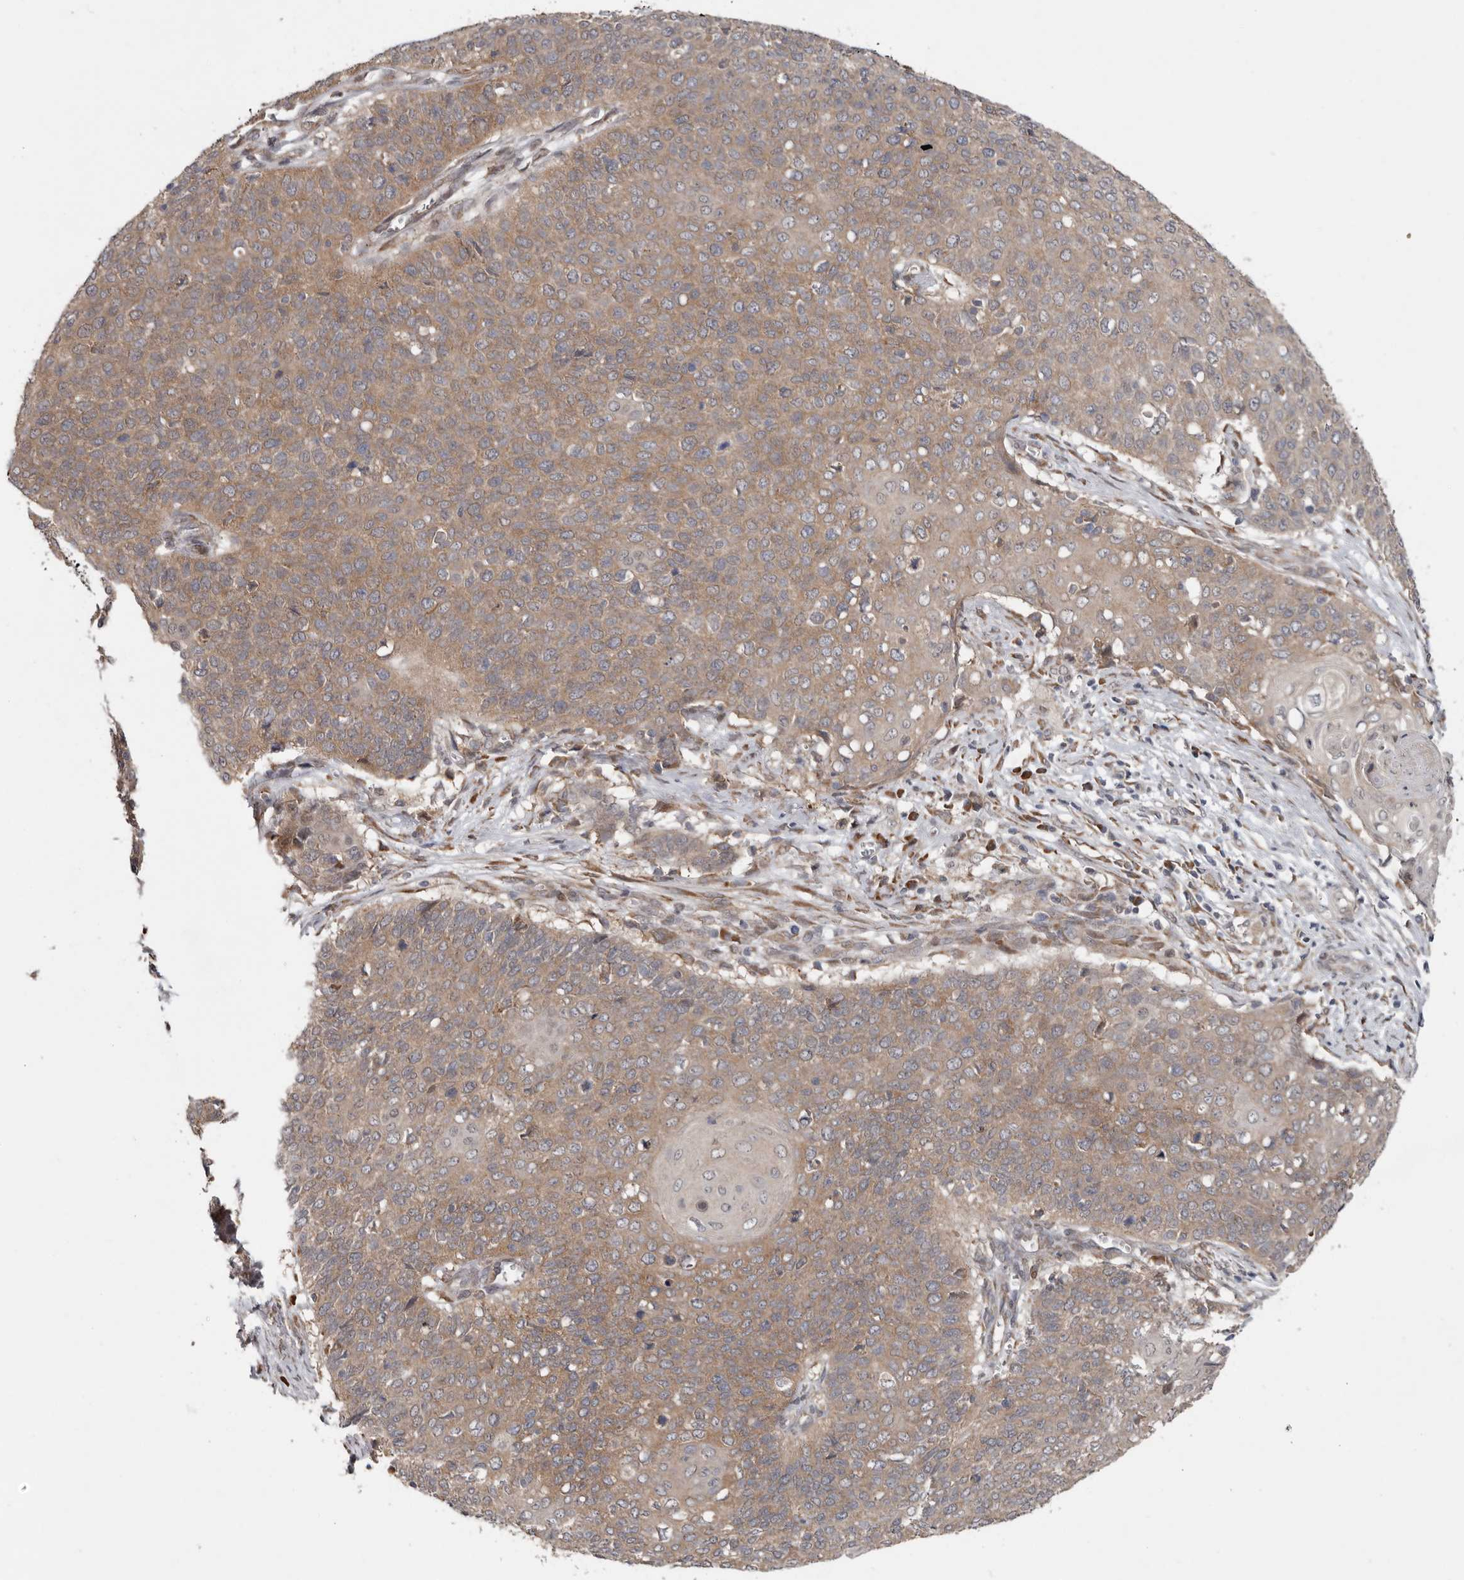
{"staining": {"intensity": "moderate", "quantity": ">75%", "location": "cytoplasmic/membranous"}, "tissue": "cervical cancer", "cell_type": "Tumor cells", "image_type": "cancer", "snomed": [{"axis": "morphology", "description": "Squamous cell carcinoma, NOS"}, {"axis": "topography", "description": "Cervix"}], "caption": "Immunohistochemical staining of human cervical cancer shows medium levels of moderate cytoplasmic/membranous protein expression in about >75% of tumor cells. The protein is stained brown, and the nuclei are stained in blue (DAB IHC with brightfield microscopy, high magnification).", "gene": "CHML", "patient": {"sex": "female", "age": 39}}